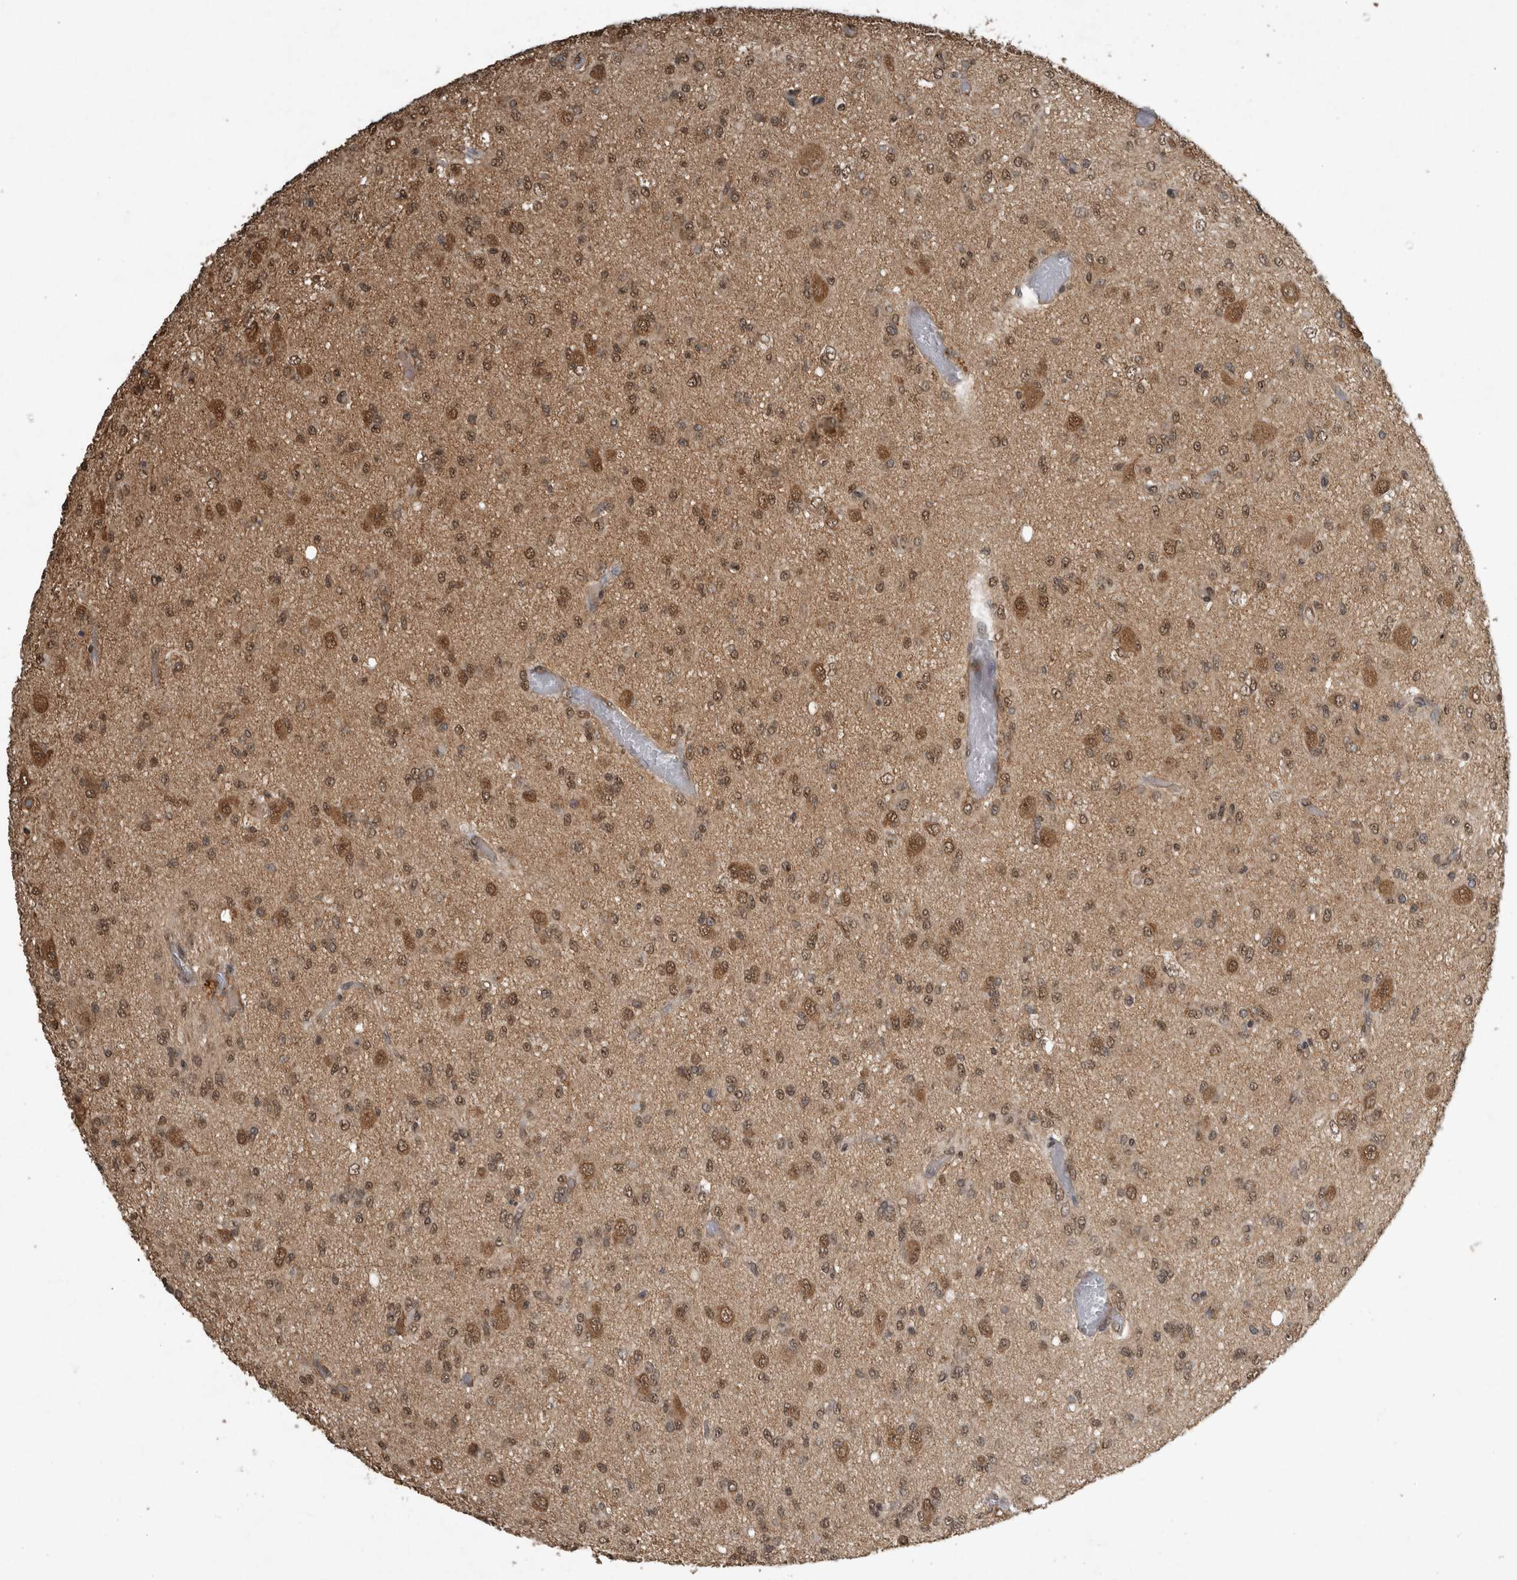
{"staining": {"intensity": "moderate", "quantity": ">75%", "location": "cytoplasmic/membranous,nuclear"}, "tissue": "glioma", "cell_type": "Tumor cells", "image_type": "cancer", "snomed": [{"axis": "morphology", "description": "Glioma, malignant, High grade"}, {"axis": "topography", "description": "Brain"}], "caption": "Brown immunohistochemical staining in malignant glioma (high-grade) reveals moderate cytoplasmic/membranous and nuclear expression in about >75% of tumor cells.", "gene": "ARHGEF12", "patient": {"sex": "female", "age": 59}}